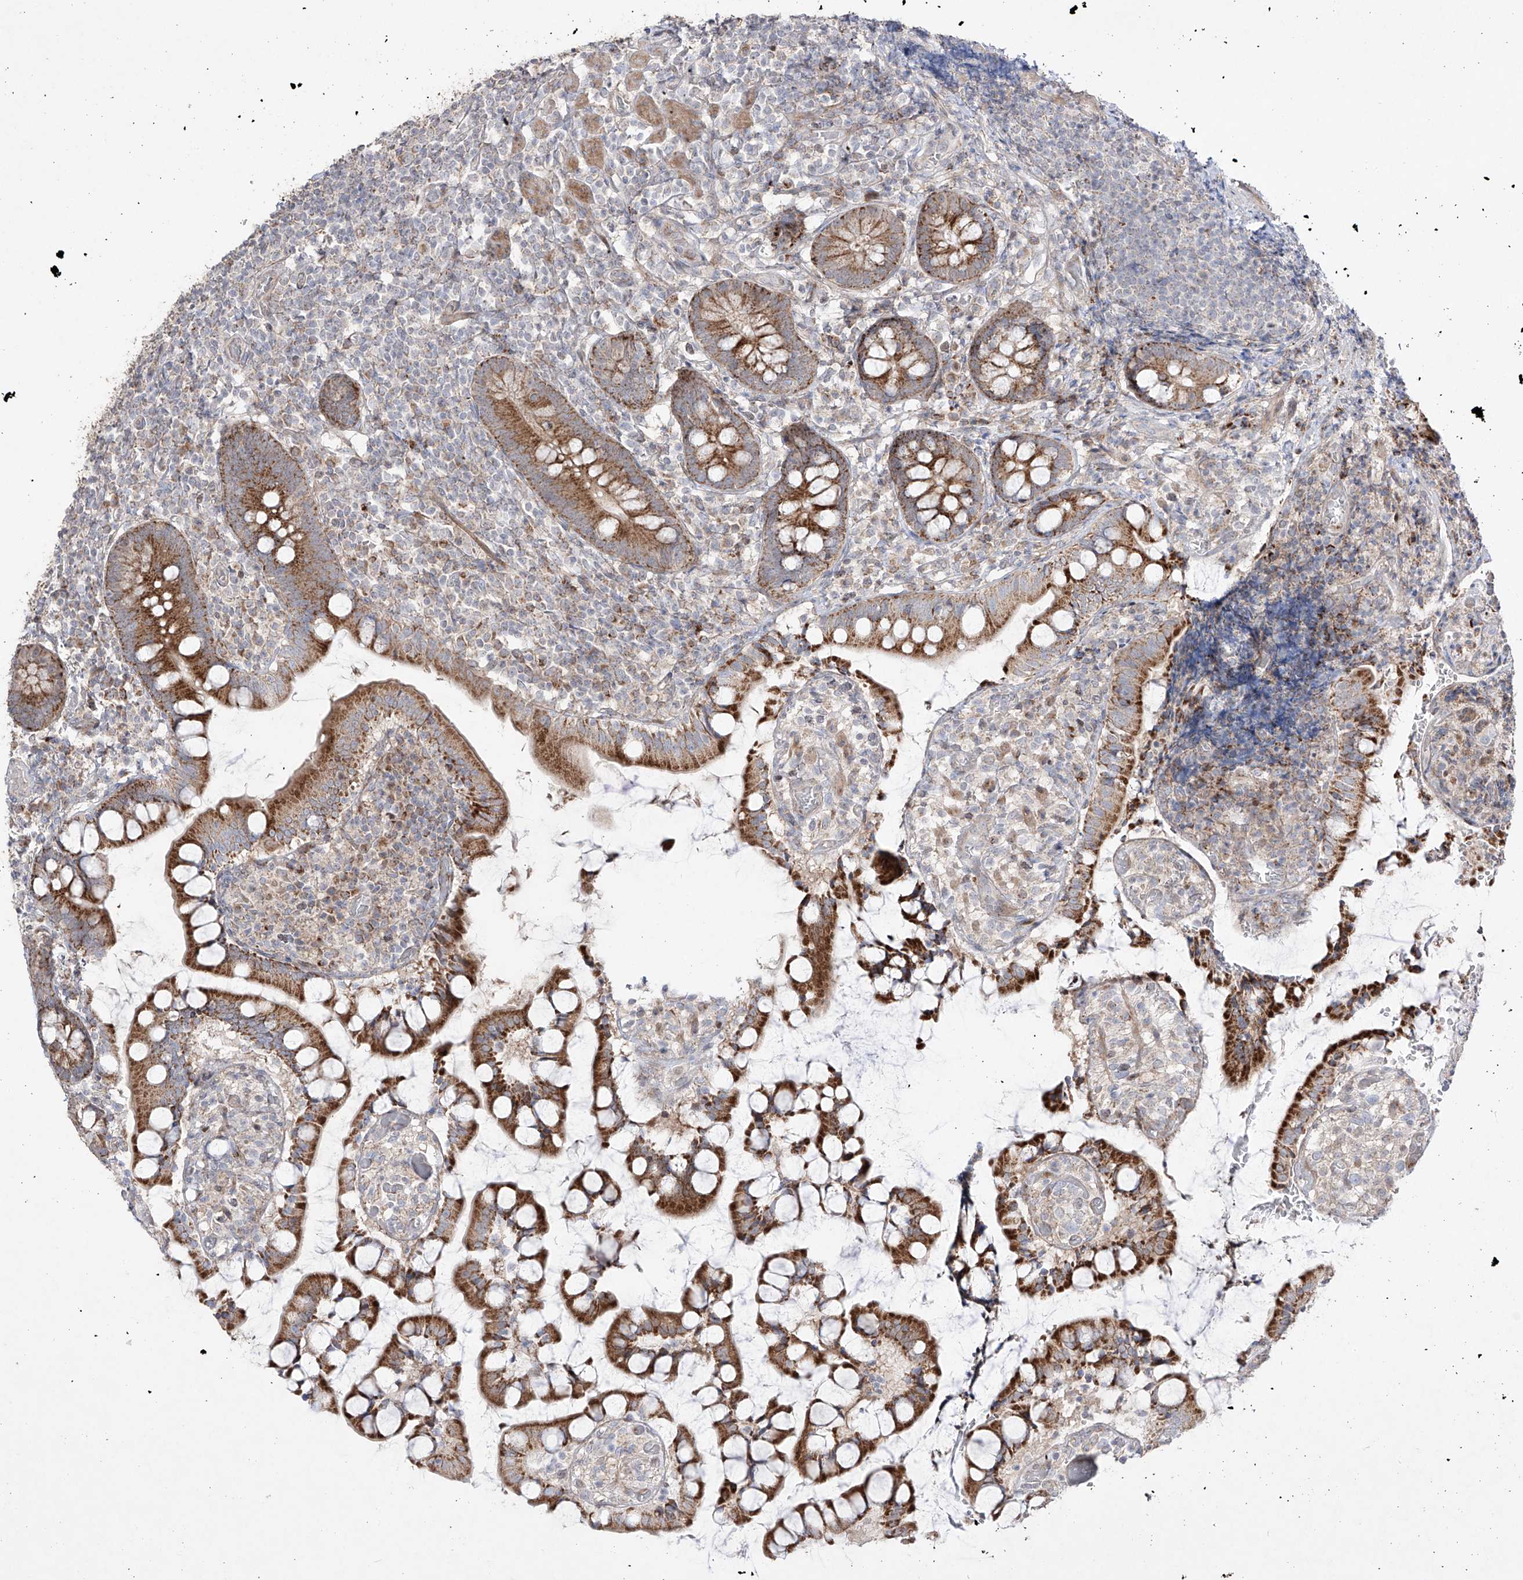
{"staining": {"intensity": "moderate", "quantity": ">75%", "location": "cytoplasmic/membranous"}, "tissue": "small intestine", "cell_type": "Glandular cells", "image_type": "normal", "snomed": [{"axis": "morphology", "description": "Normal tissue, NOS"}, {"axis": "topography", "description": "Small intestine"}], "caption": "Immunohistochemical staining of unremarkable small intestine exhibits moderate cytoplasmic/membranous protein staining in about >75% of glandular cells. Nuclei are stained in blue.", "gene": "YKT6", "patient": {"sex": "male", "age": 52}}